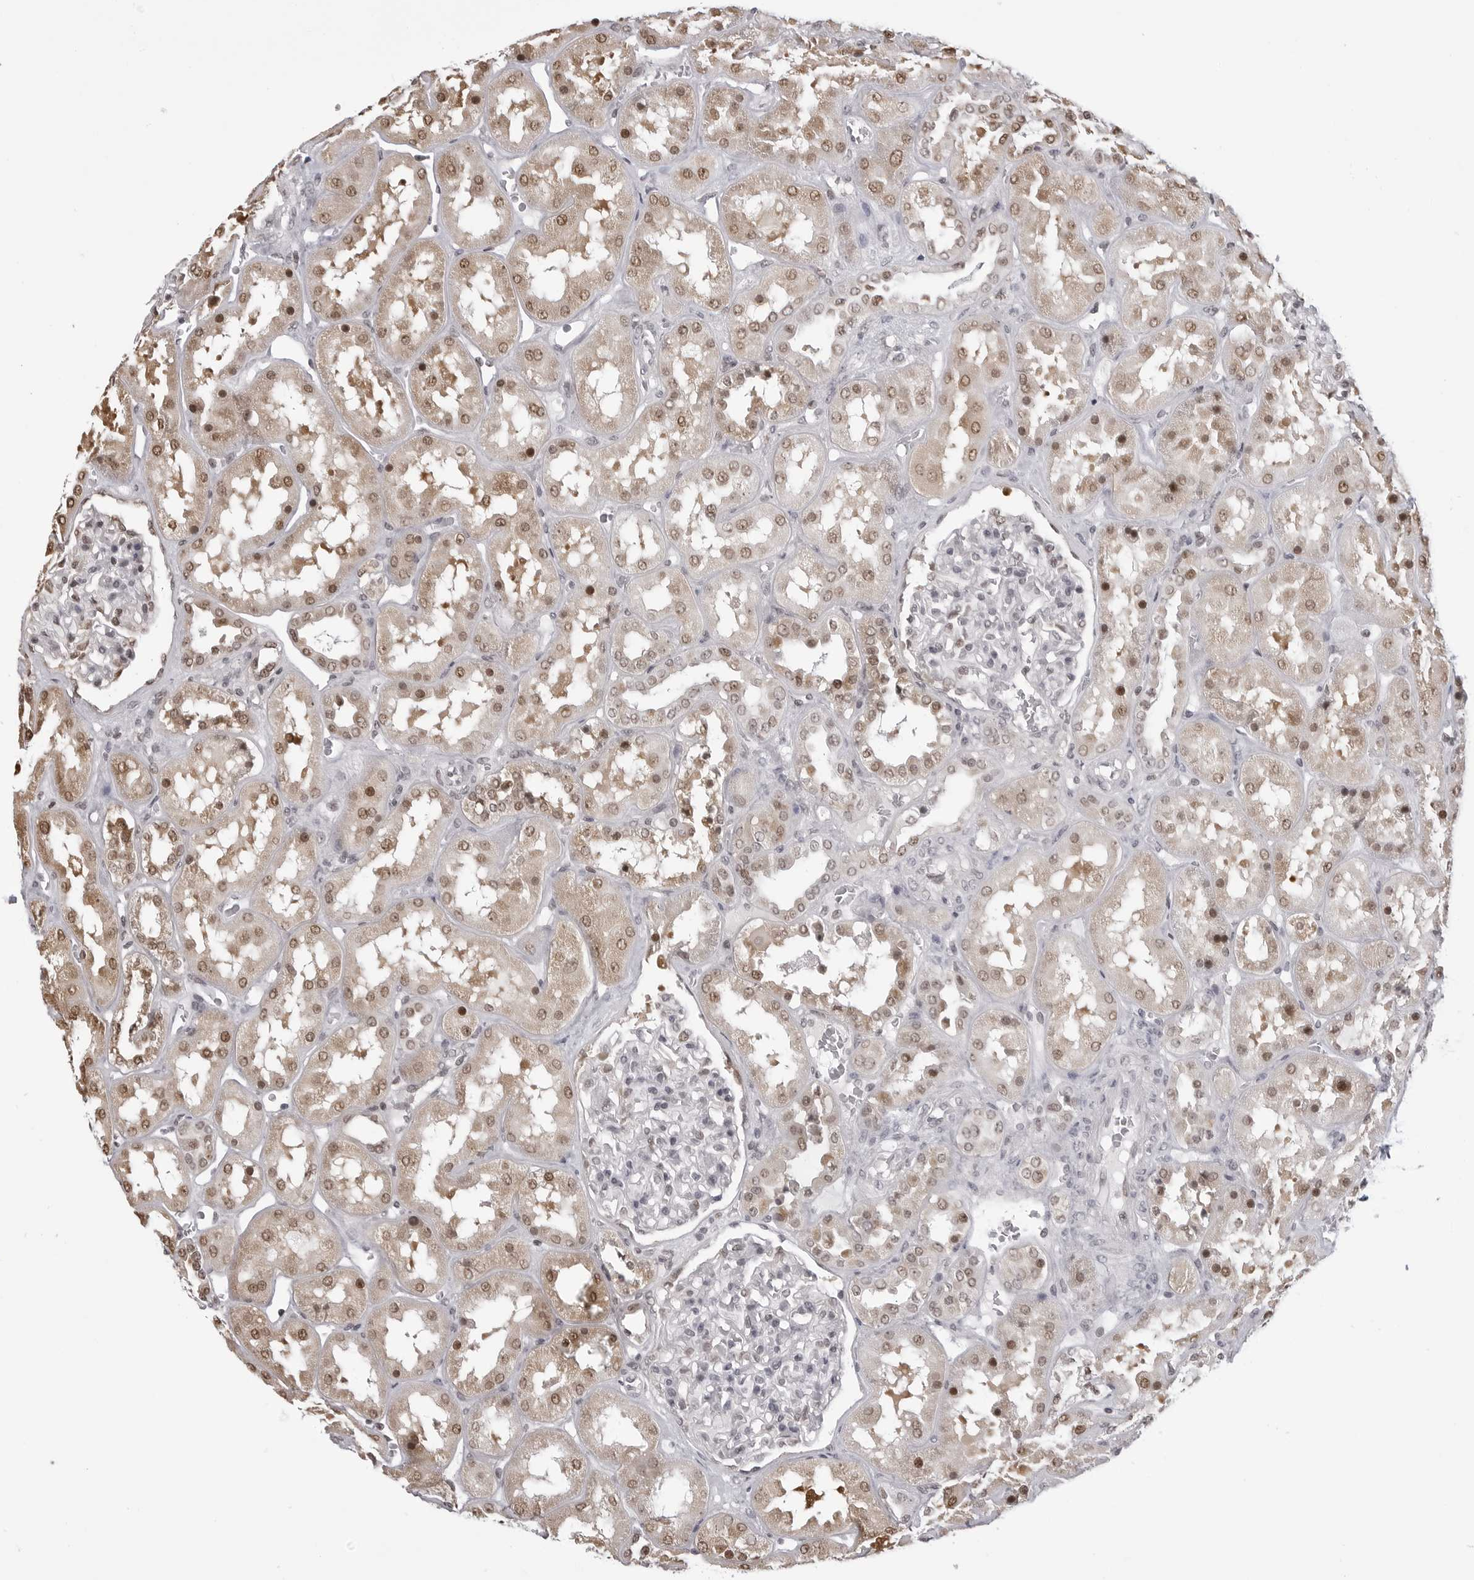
{"staining": {"intensity": "negative", "quantity": "none", "location": "none"}, "tissue": "kidney", "cell_type": "Cells in glomeruli", "image_type": "normal", "snomed": [{"axis": "morphology", "description": "Normal tissue, NOS"}, {"axis": "topography", "description": "Kidney"}], "caption": "An image of kidney stained for a protein shows no brown staining in cells in glomeruli. Brightfield microscopy of immunohistochemistry (IHC) stained with DAB (brown) and hematoxylin (blue), captured at high magnification.", "gene": "PHF3", "patient": {"sex": "male", "age": 70}}